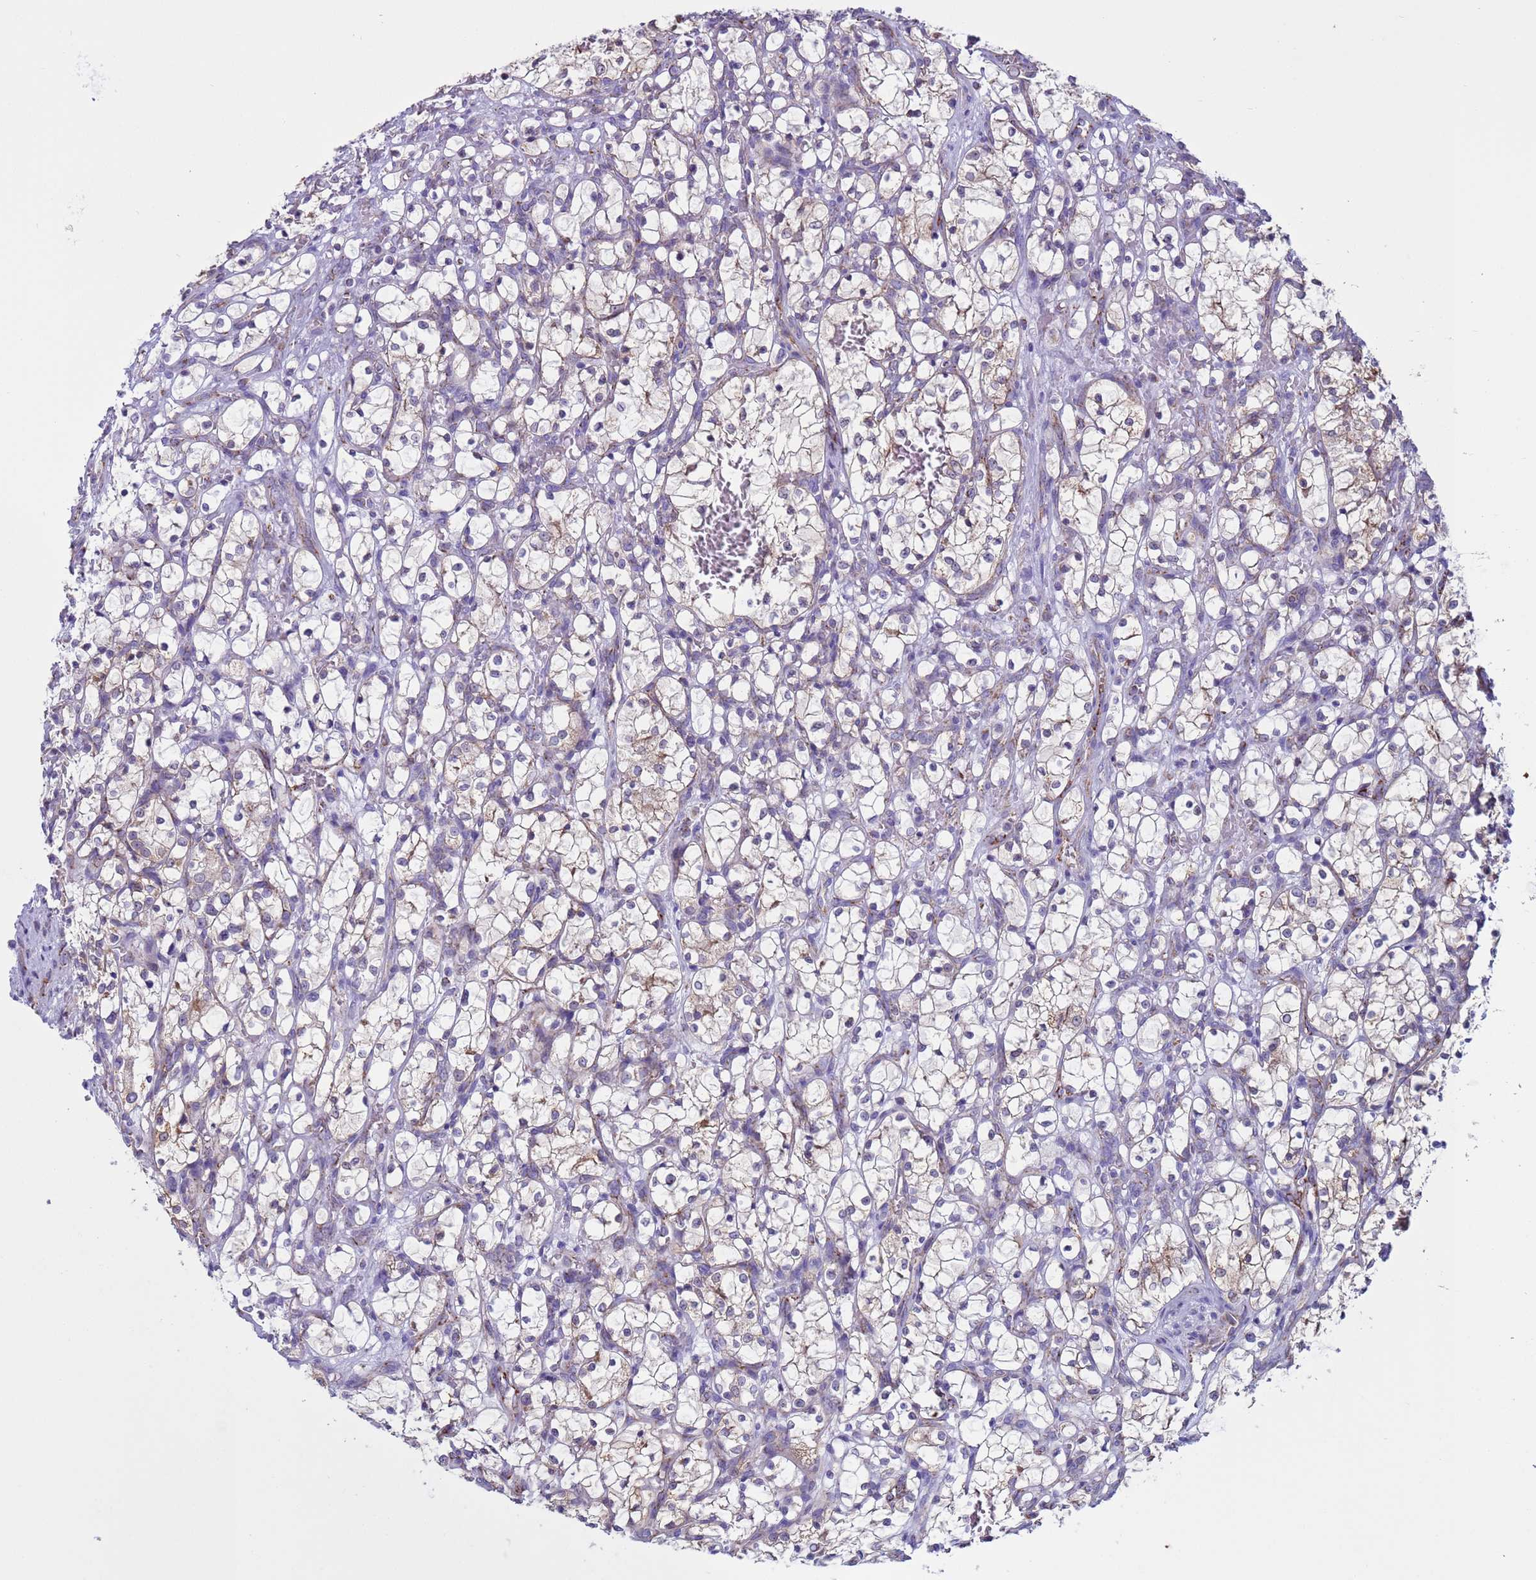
{"staining": {"intensity": "weak", "quantity": "<25%", "location": "cytoplasmic/membranous"}, "tissue": "renal cancer", "cell_type": "Tumor cells", "image_type": "cancer", "snomed": [{"axis": "morphology", "description": "Adenocarcinoma, NOS"}, {"axis": "topography", "description": "Kidney"}], "caption": "Immunohistochemical staining of human renal adenocarcinoma shows no significant positivity in tumor cells.", "gene": "NCALD", "patient": {"sex": "female", "age": 69}}